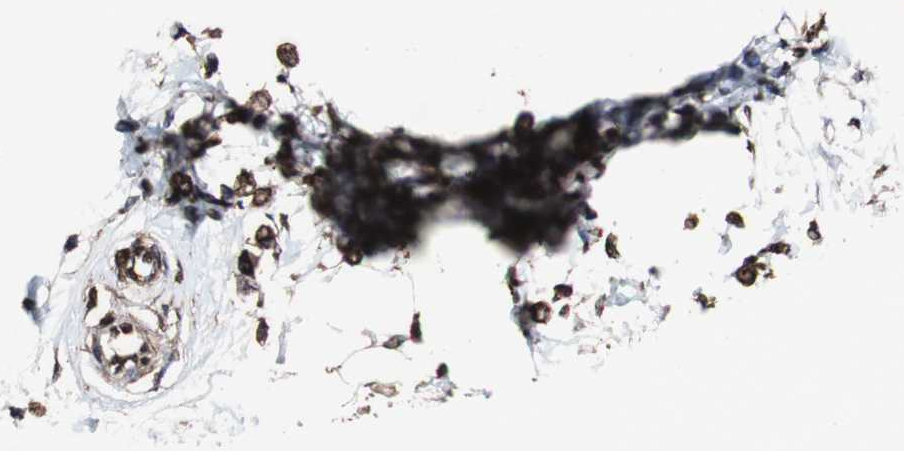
{"staining": {"intensity": "strong", "quantity": ">75%", "location": "cytoplasmic/membranous,nuclear"}, "tissue": "breast cancer", "cell_type": "Tumor cells", "image_type": "cancer", "snomed": [{"axis": "morphology", "description": "Lobular carcinoma"}, {"axis": "topography", "description": "Breast"}], "caption": "Breast cancer tissue demonstrates strong cytoplasmic/membranous and nuclear expression in approximately >75% of tumor cells, visualized by immunohistochemistry. The protein of interest is shown in brown color, while the nuclei are stained blue.", "gene": "PIDD1", "patient": {"sex": "female", "age": 51}}